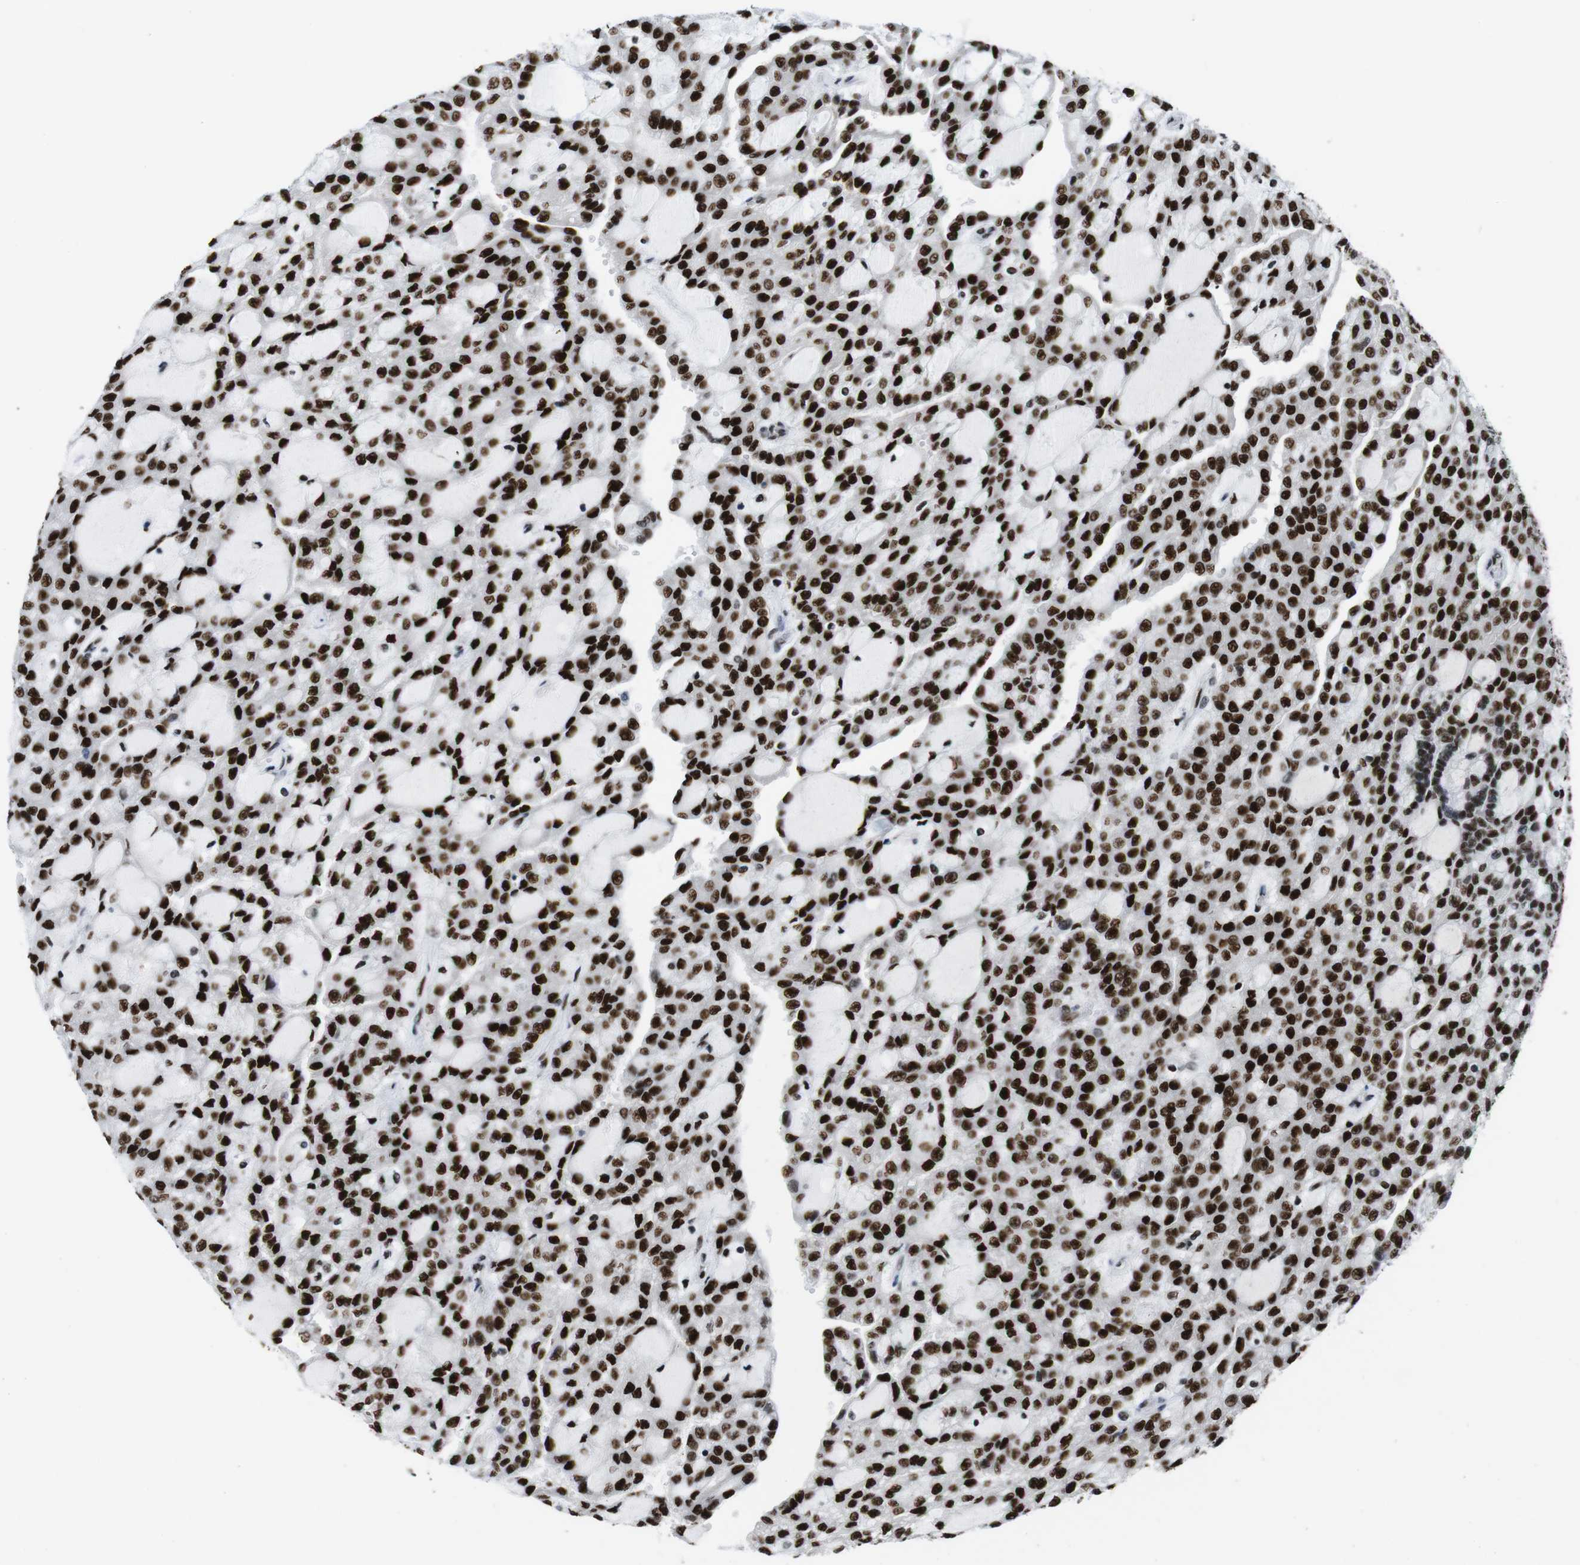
{"staining": {"intensity": "strong", "quantity": ">75%", "location": "nuclear"}, "tissue": "renal cancer", "cell_type": "Tumor cells", "image_type": "cancer", "snomed": [{"axis": "morphology", "description": "Adenocarcinoma, NOS"}, {"axis": "topography", "description": "Kidney"}], "caption": "Strong nuclear positivity is present in approximately >75% of tumor cells in renal cancer (adenocarcinoma).", "gene": "PSME3", "patient": {"sex": "male", "age": 63}}